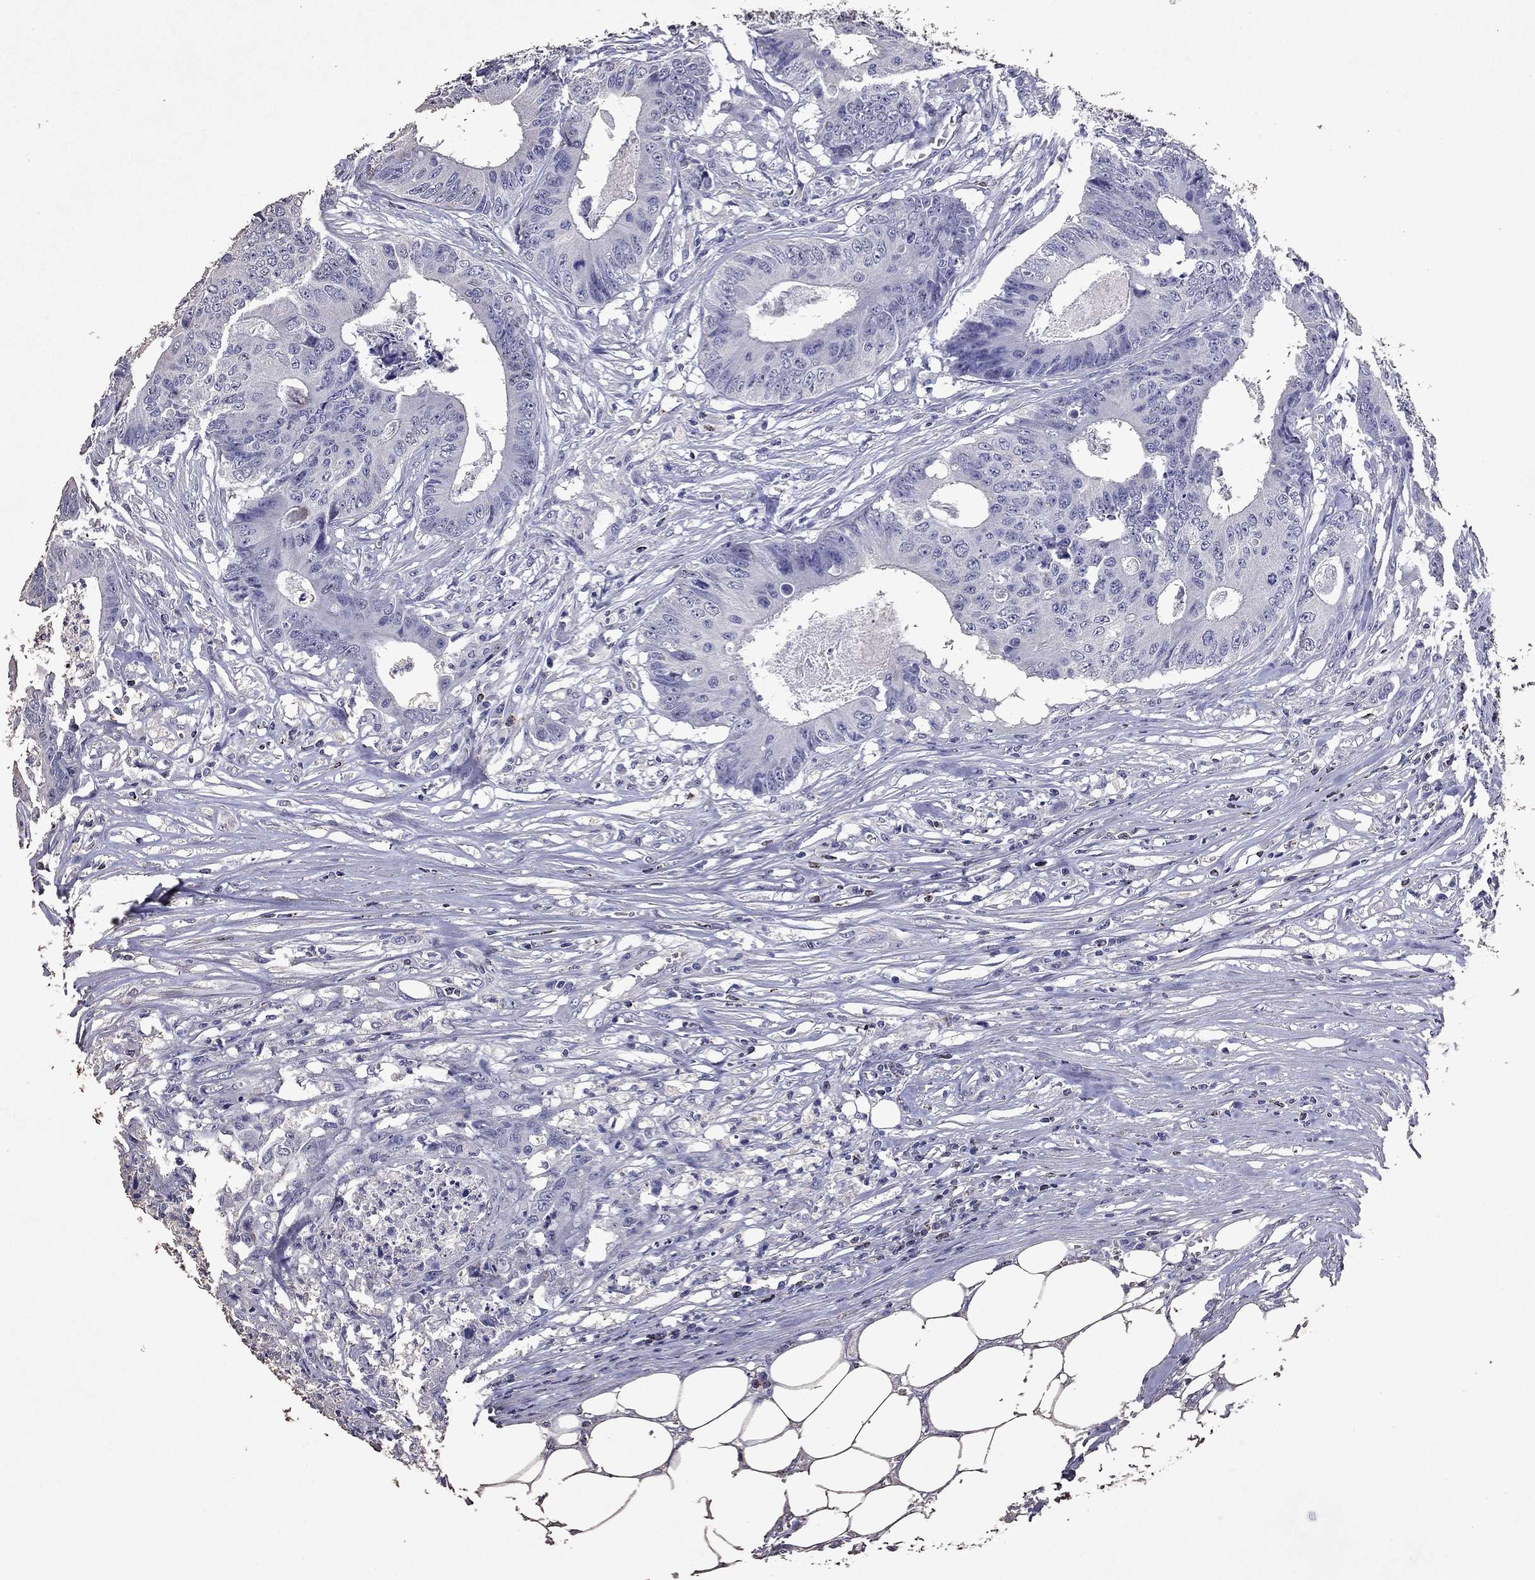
{"staining": {"intensity": "negative", "quantity": "none", "location": "none"}, "tissue": "colorectal cancer", "cell_type": "Tumor cells", "image_type": "cancer", "snomed": [{"axis": "morphology", "description": "Adenocarcinoma, NOS"}, {"axis": "topography", "description": "Colon"}], "caption": "Immunohistochemistry (IHC) image of neoplastic tissue: human colorectal adenocarcinoma stained with DAB (3,3'-diaminobenzidine) exhibits no significant protein positivity in tumor cells.", "gene": "GZMK", "patient": {"sex": "male", "age": 84}}